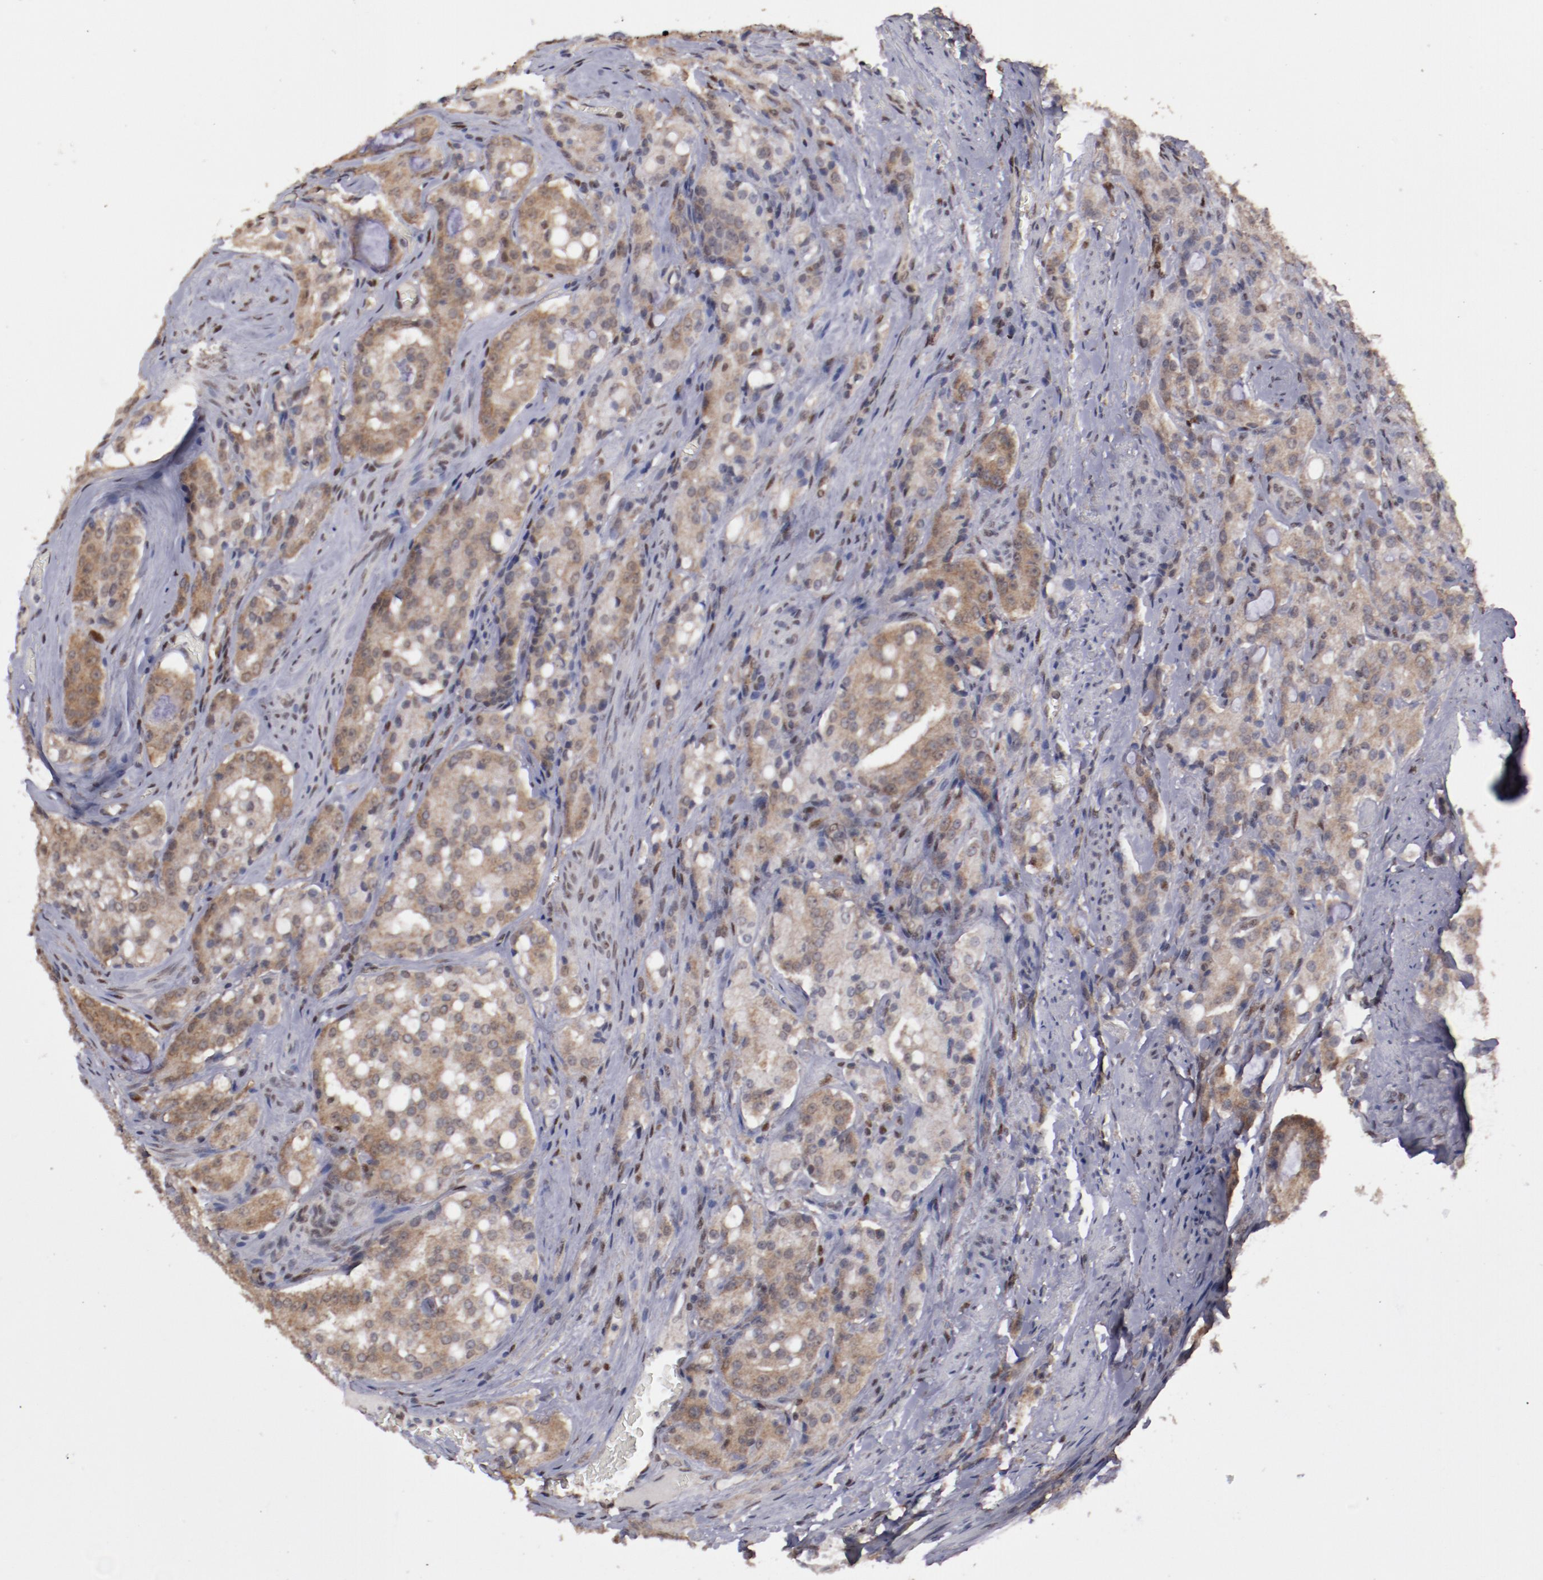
{"staining": {"intensity": "weak", "quantity": ">75%", "location": "cytoplasmic/membranous"}, "tissue": "prostate cancer", "cell_type": "Tumor cells", "image_type": "cancer", "snomed": [{"axis": "morphology", "description": "Adenocarcinoma, Medium grade"}, {"axis": "topography", "description": "Prostate"}], "caption": "Medium-grade adenocarcinoma (prostate) tissue shows weak cytoplasmic/membranous expression in approximately >75% of tumor cells, visualized by immunohistochemistry.", "gene": "ARNT", "patient": {"sex": "male", "age": 72}}